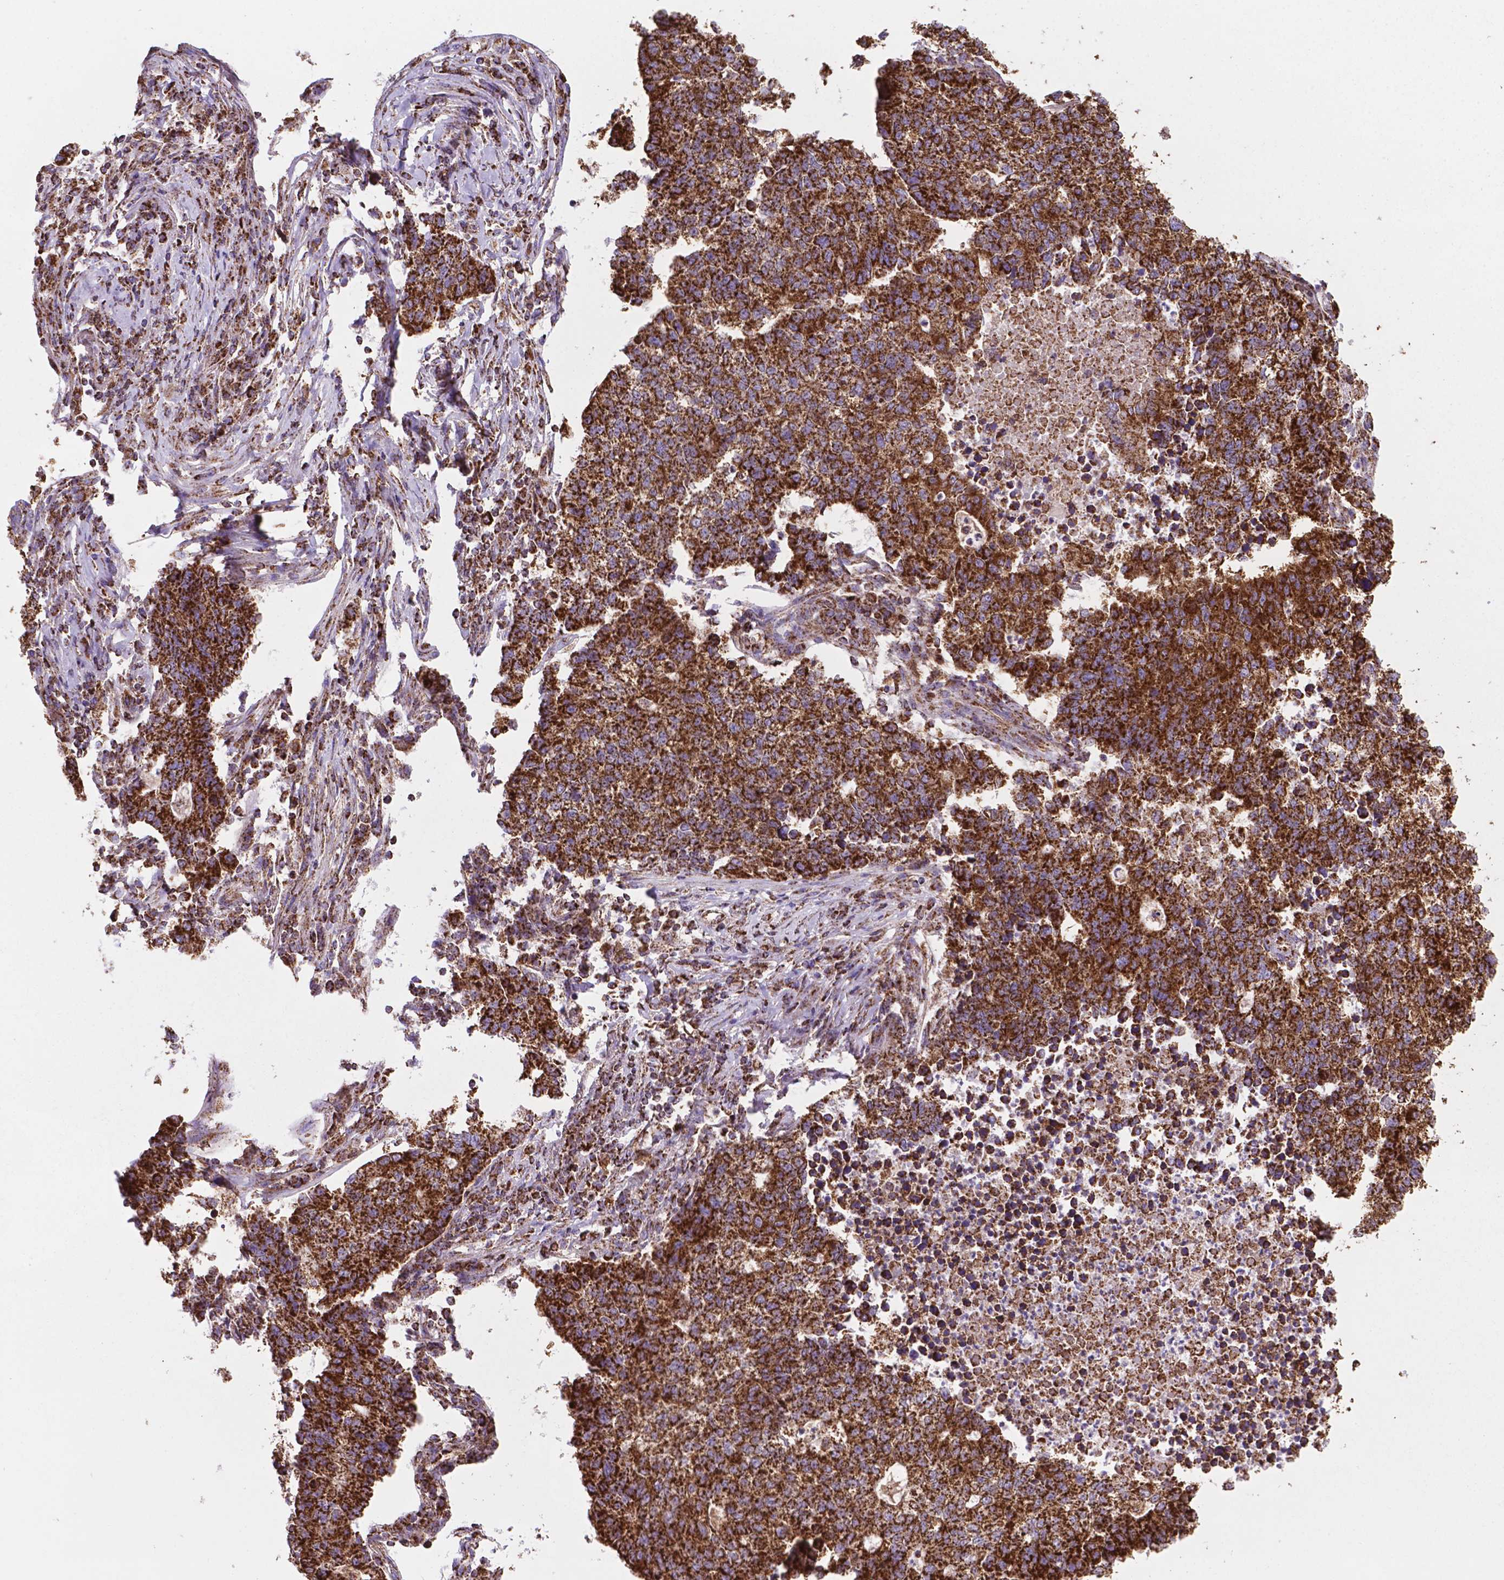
{"staining": {"intensity": "strong", "quantity": ">75%", "location": "cytoplasmic/membranous"}, "tissue": "lung cancer", "cell_type": "Tumor cells", "image_type": "cancer", "snomed": [{"axis": "morphology", "description": "Adenocarcinoma, NOS"}, {"axis": "topography", "description": "Lung"}], "caption": "The micrograph reveals a brown stain indicating the presence of a protein in the cytoplasmic/membranous of tumor cells in lung adenocarcinoma.", "gene": "HSPD1", "patient": {"sex": "male", "age": 57}}